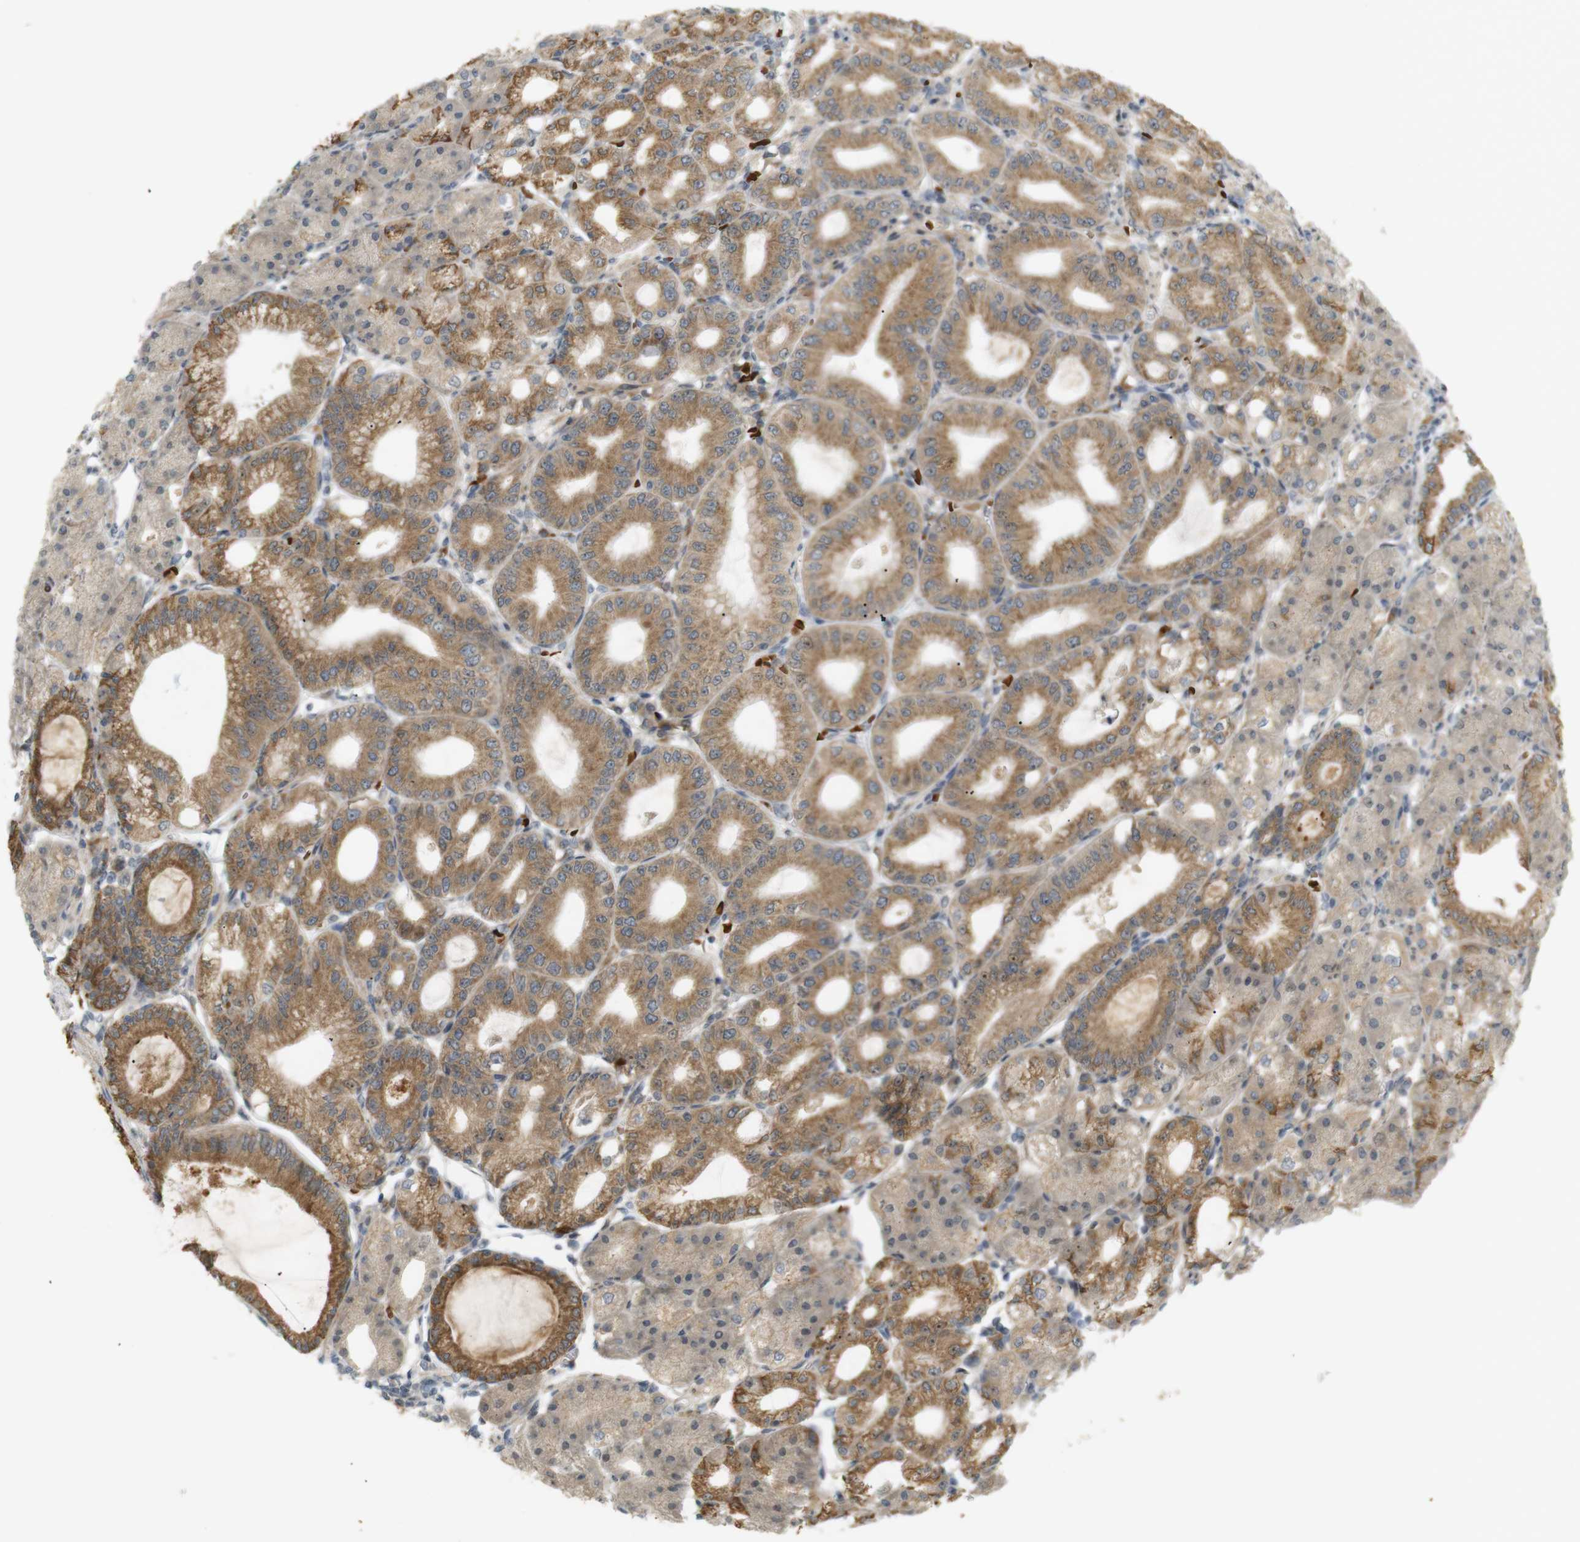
{"staining": {"intensity": "moderate", "quantity": ">75%", "location": "cytoplasmic/membranous"}, "tissue": "stomach", "cell_type": "Glandular cells", "image_type": "normal", "snomed": [{"axis": "morphology", "description": "Normal tissue, NOS"}, {"axis": "topography", "description": "Stomach, lower"}], "caption": "A medium amount of moderate cytoplasmic/membranous expression is present in about >75% of glandular cells in normal stomach.", "gene": "SOCS6", "patient": {"sex": "male", "age": 71}}